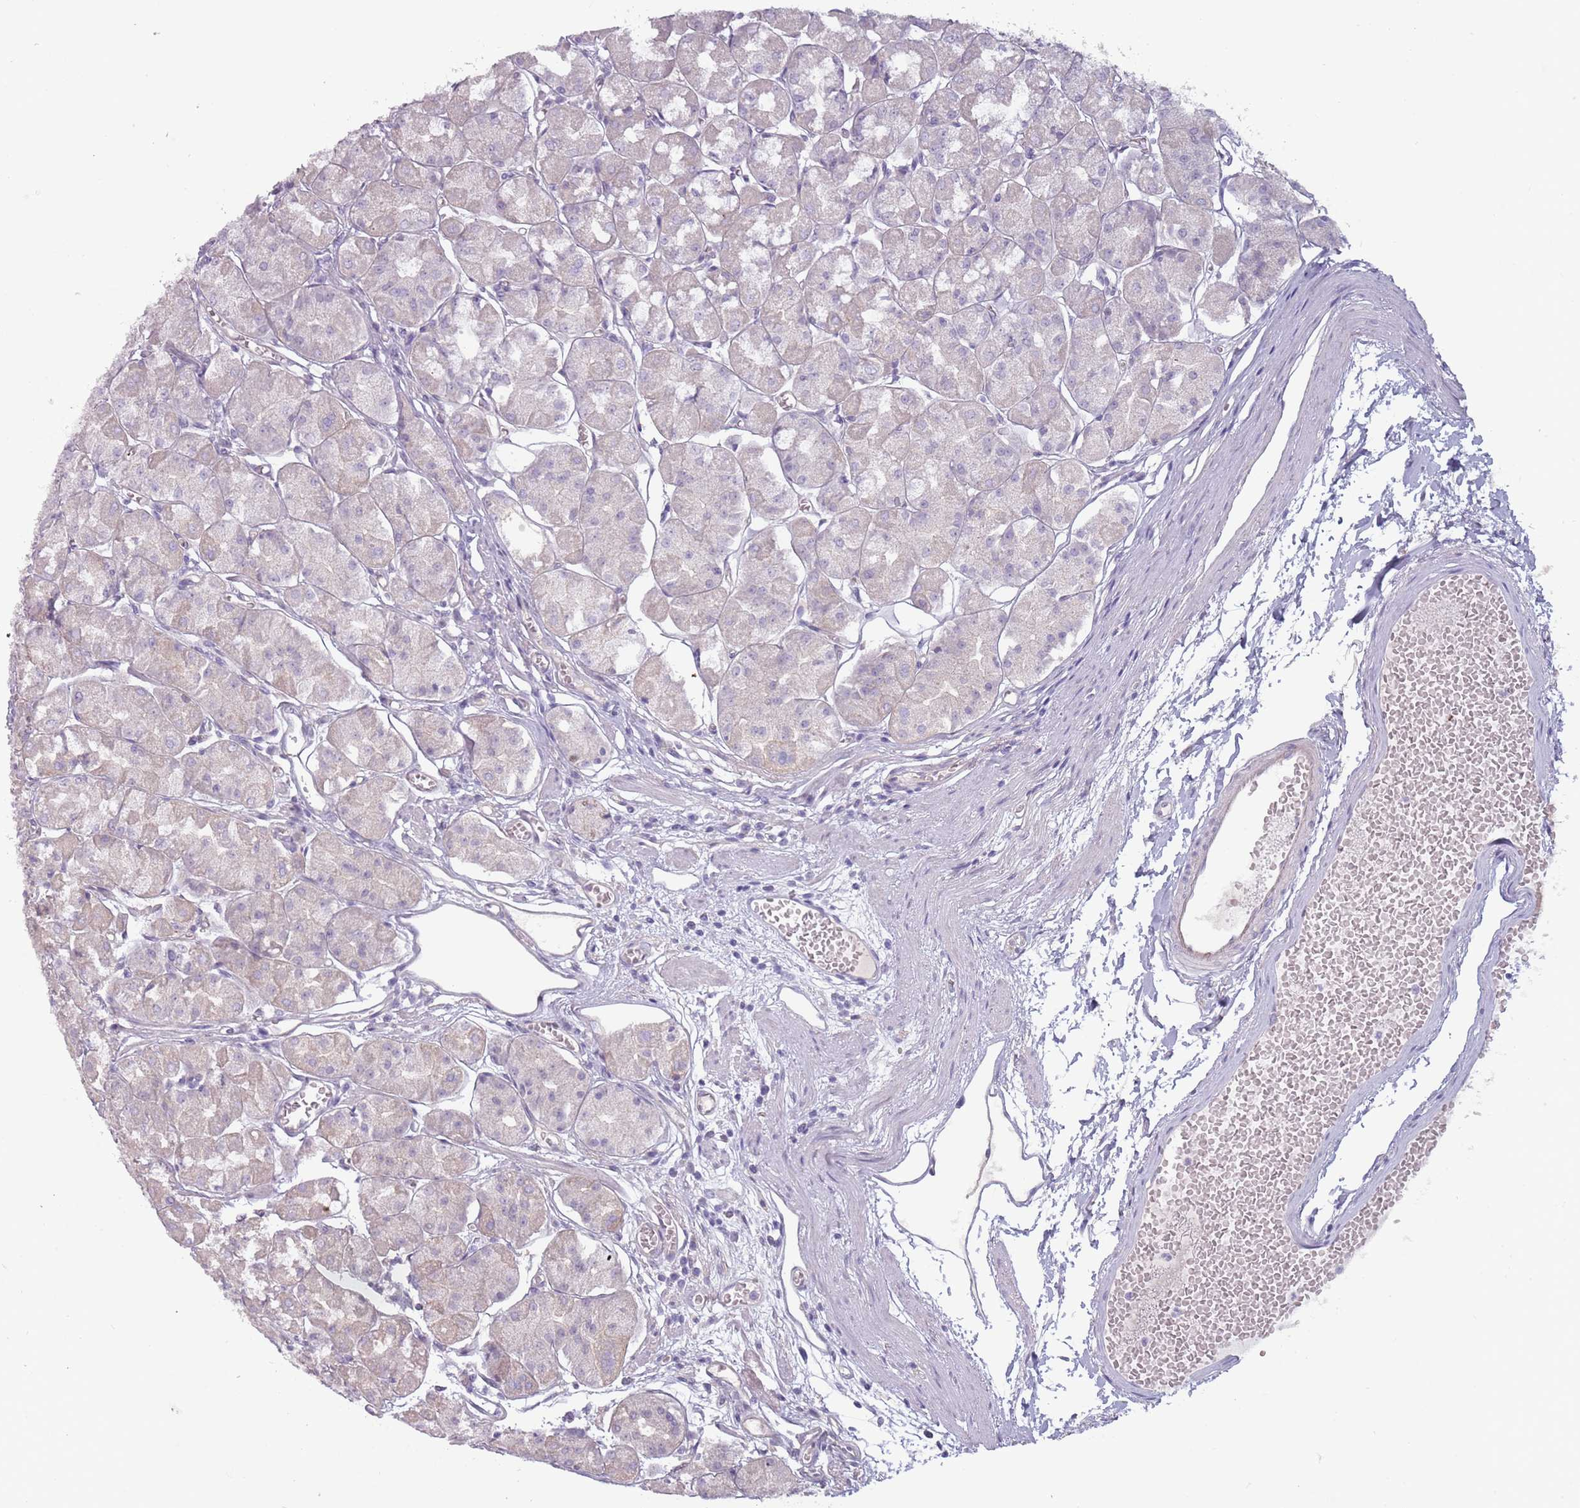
{"staining": {"intensity": "negative", "quantity": "none", "location": "none"}, "tissue": "stomach", "cell_type": "Glandular cells", "image_type": "normal", "snomed": [{"axis": "morphology", "description": "Normal tissue, NOS"}, {"axis": "topography", "description": "Stomach"}], "caption": "The image demonstrates no staining of glandular cells in normal stomach. (DAB IHC, high magnification).", "gene": "RFX2", "patient": {"sex": "male", "age": 55}}